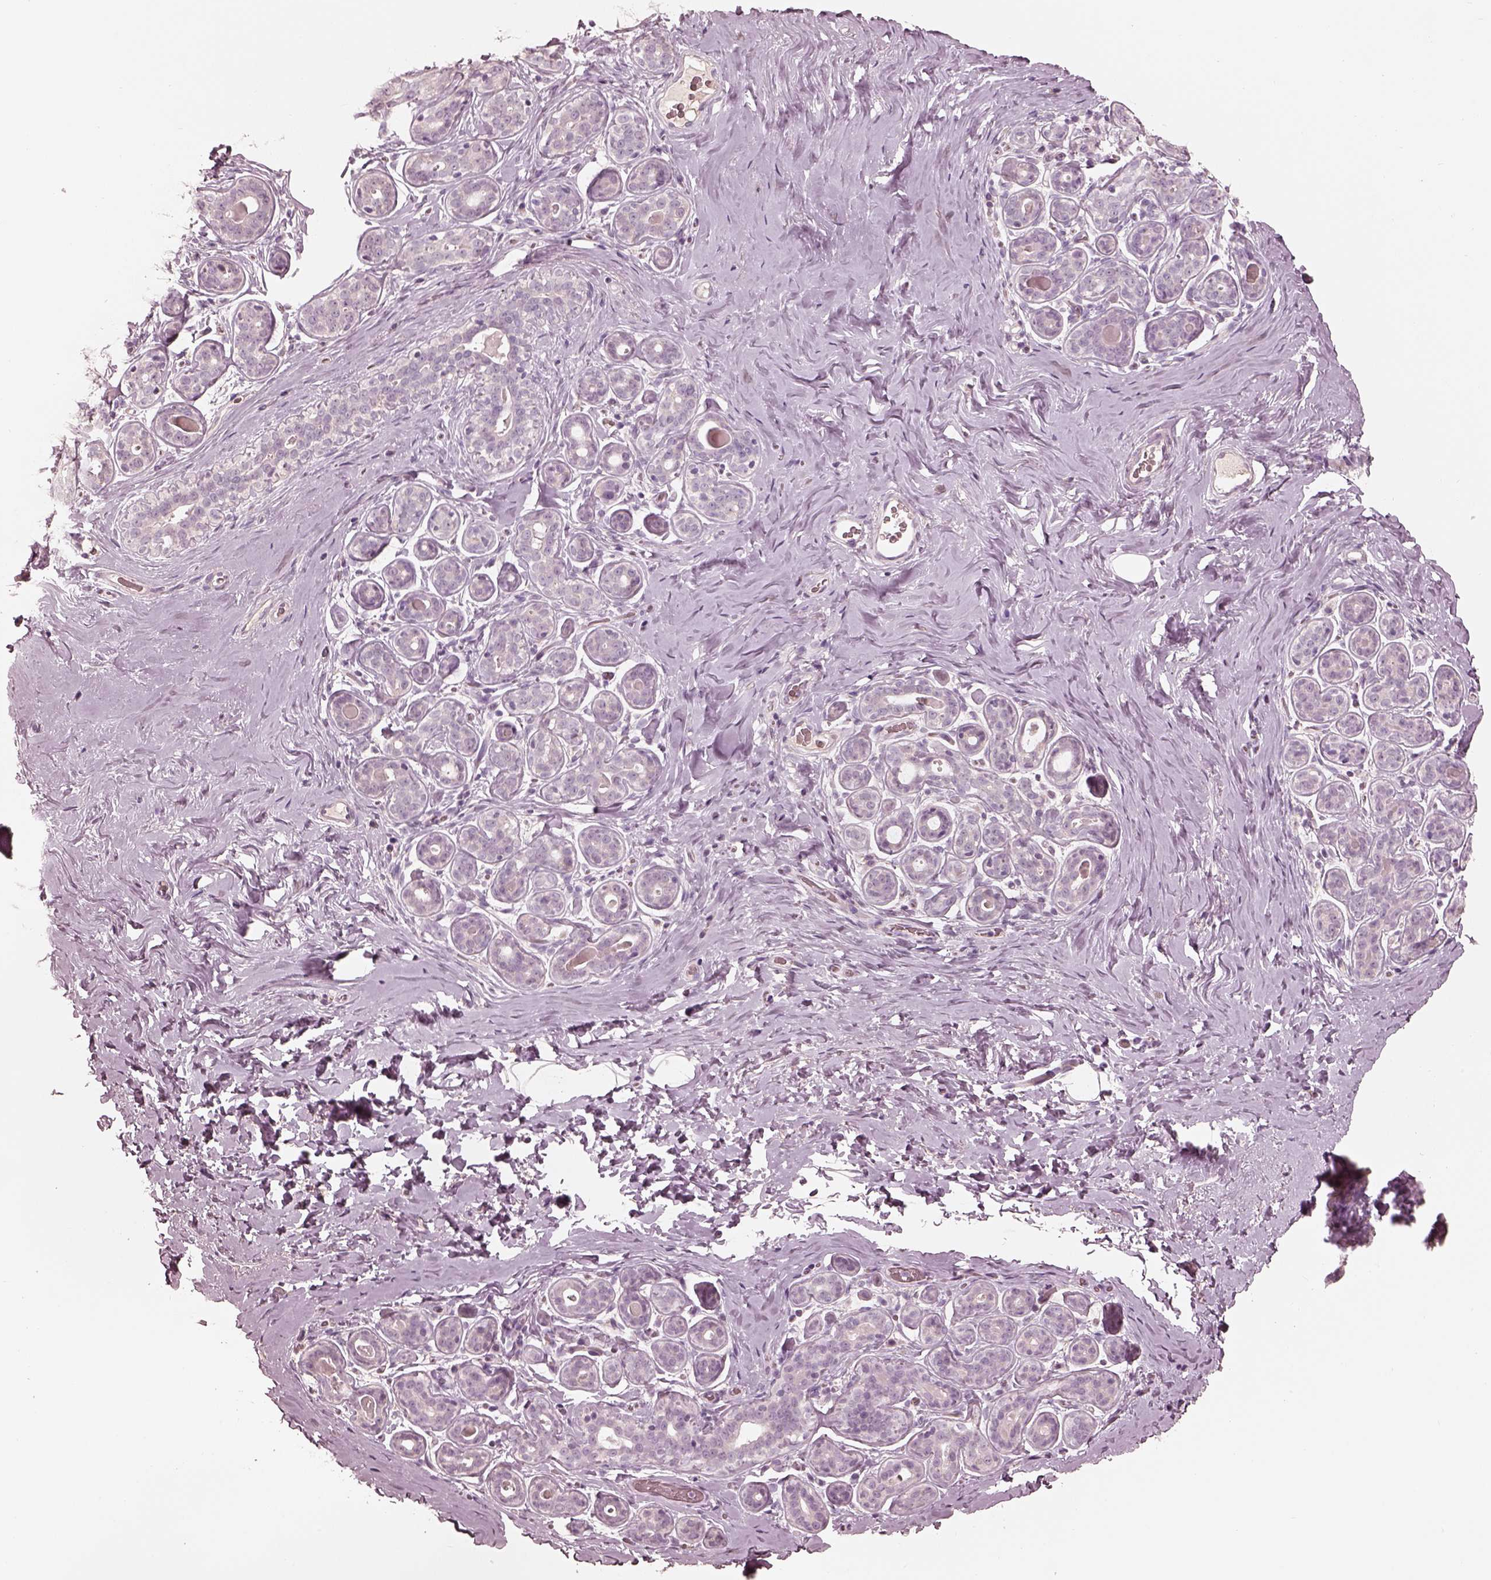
{"staining": {"intensity": "weak", "quantity": "<25%", "location": "cytoplasmic/membranous"}, "tissue": "breast", "cell_type": "Adipocytes", "image_type": "normal", "snomed": [{"axis": "morphology", "description": "Normal tissue, NOS"}, {"axis": "topography", "description": "Skin"}, {"axis": "topography", "description": "Breast"}], "caption": "This is an IHC photomicrograph of normal human breast. There is no positivity in adipocytes.", "gene": "ANKLE1", "patient": {"sex": "female", "age": 43}}